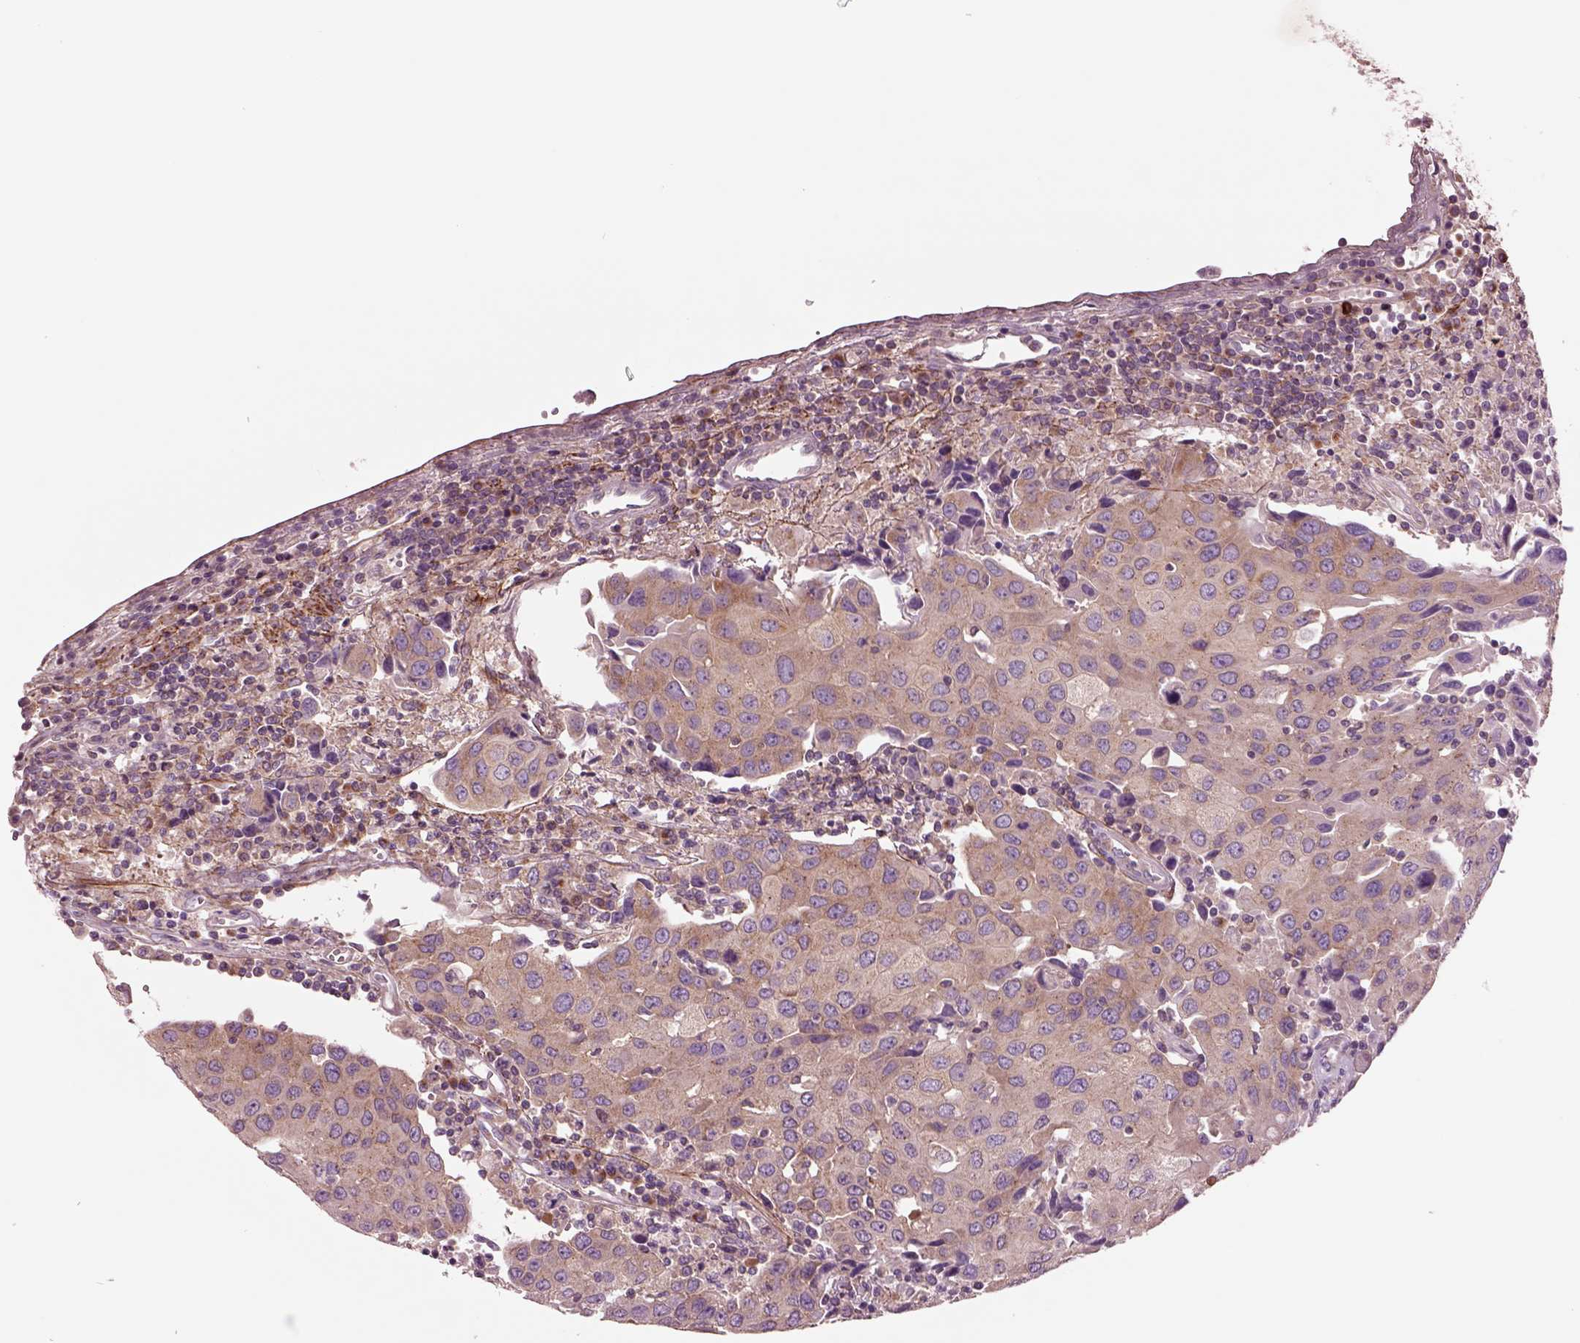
{"staining": {"intensity": "moderate", "quantity": ">75%", "location": "cytoplasmic/membranous"}, "tissue": "urothelial cancer", "cell_type": "Tumor cells", "image_type": "cancer", "snomed": [{"axis": "morphology", "description": "Urothelial carcinoma, High grade"}, {"axis": "topography", "description": "Urinary bladder"}], "caption": "Protein analysis of urothelial carcinoma (high-grade) tissue reveals moderate cytoplasmic/membranous staining in approximately >75% of tumor cells.", "gene": "SEC23A", "patient": {"sex": "female", "age": 85}}